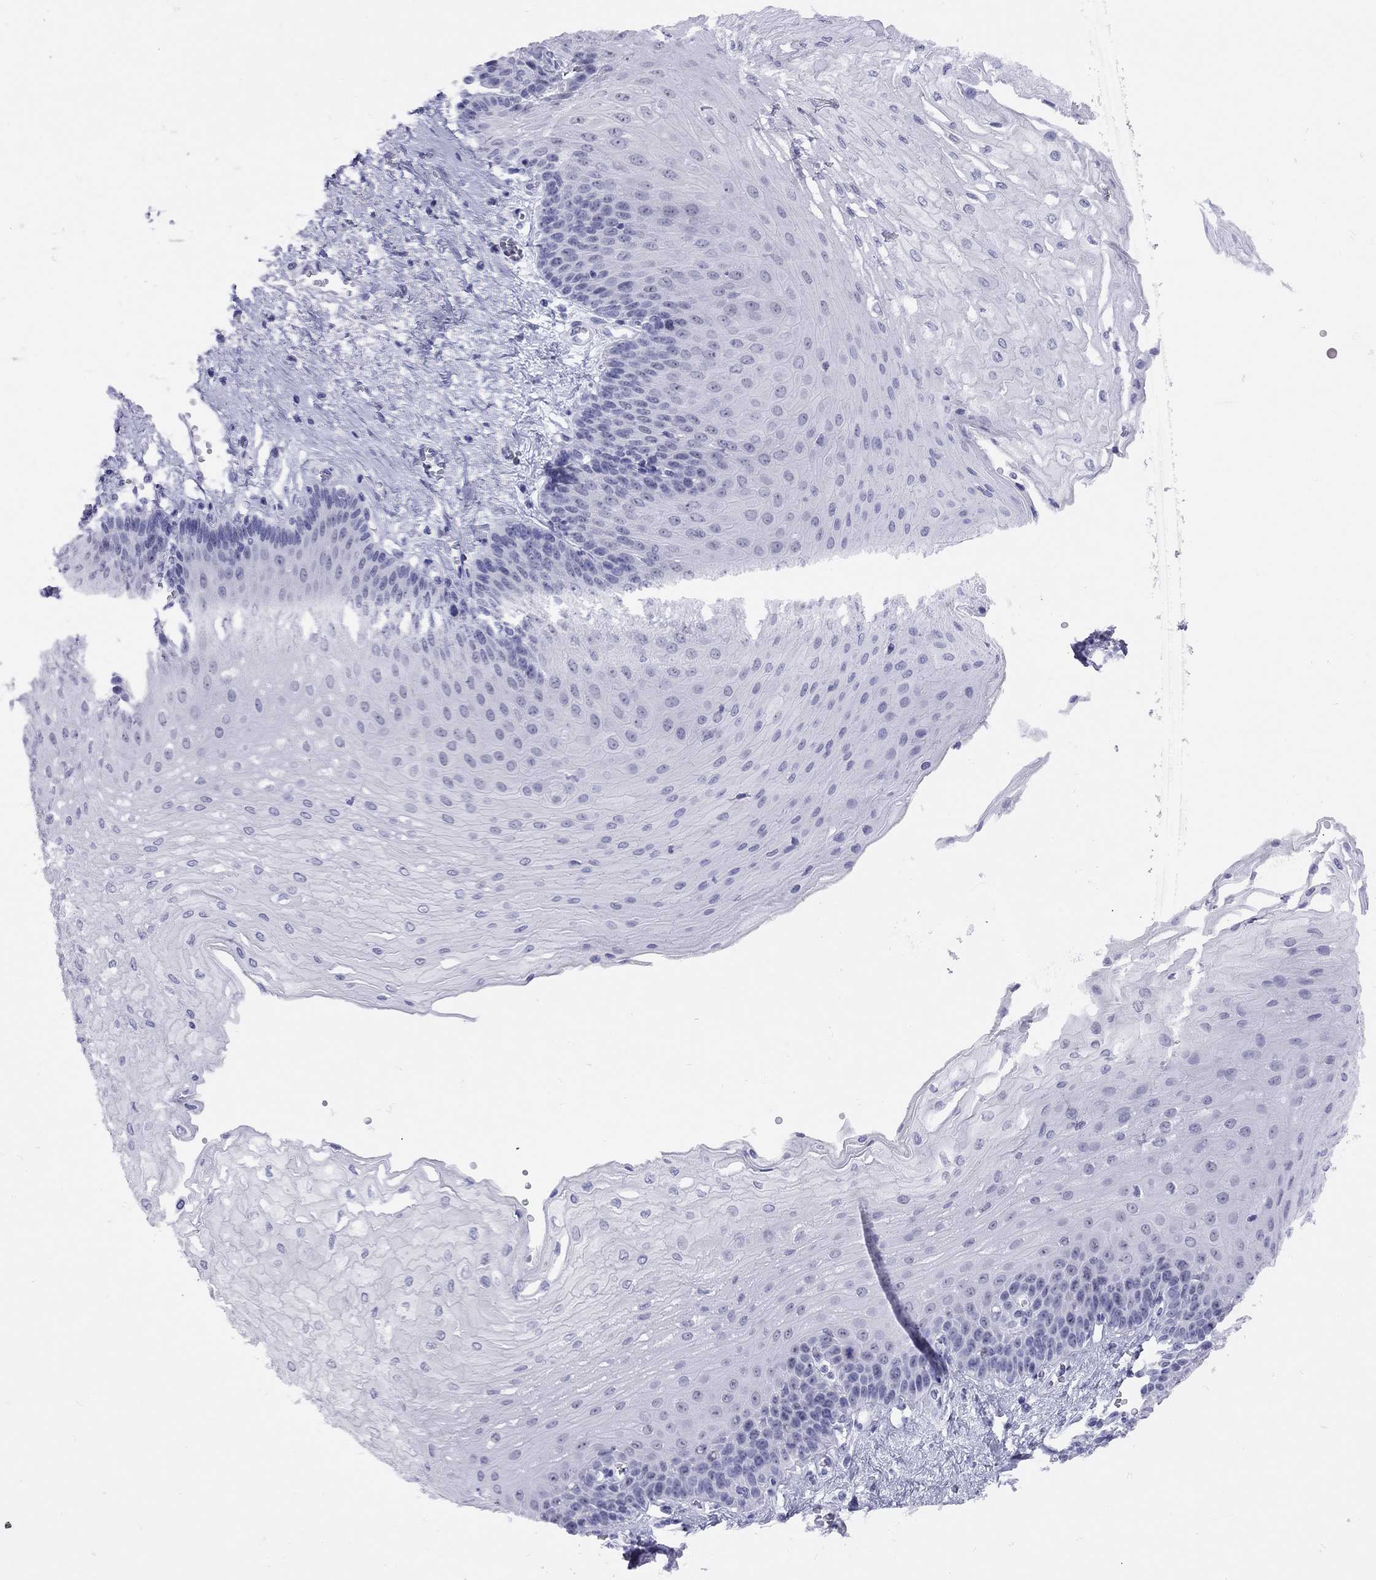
{"staining": {"intensity": "negative", "quantity": "none", "location": "none"}, "tissue": "esophagus", "cell_type": "Squamous epithelial cells", "image_type": "normal", "snomed": [{"axis": "morphology", "description": "Normal tissue, NOS"}, {"axis": "topography", "description": "Esophagus"}], "caption": "Esophagus stained for a protein using IHC reveals no expression squamous epithelial cells.", "gene": "LYAR", "patient": {"sex": "female", "age": 62}}